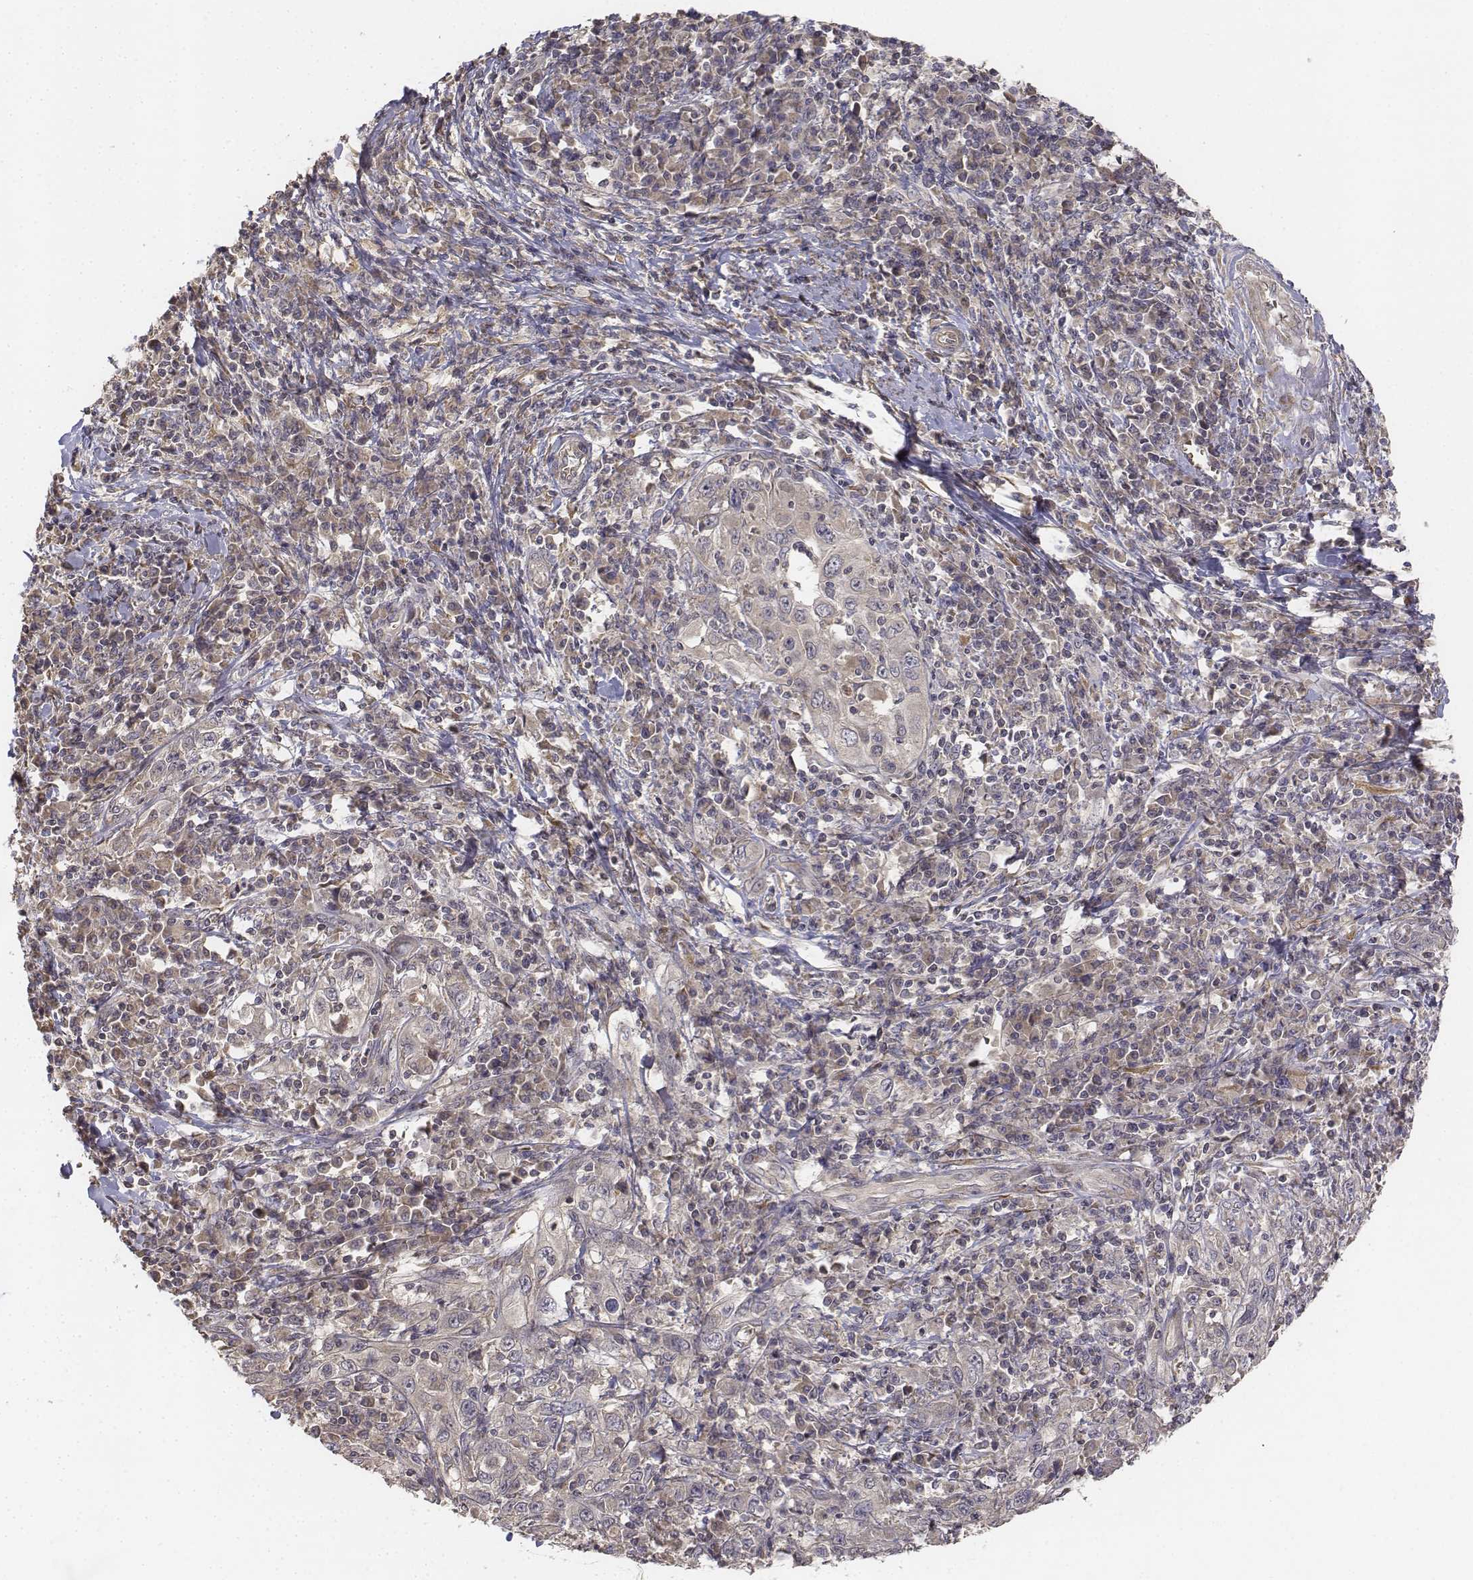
{"staining": {"intensity": "weak", "quantity": "25%-75%", "location": "cytoplasmic/membranous"}, "tissue": "cervical cancer", "cell_type": "Tumor cells", "image_type": "cancer", "snomed": [{"axis": "morphology", "description": "Squamous cell carcinoma, NOS"}, {"axis": "topography", "description": "Cervix"}], "caption": "Cervical cancer (squamous cell carcinoma) tissue shows weak cytoplasmic/membranous positivity in approximately 25%-75% of tumor cells The protein is shown in brown color, while the nuclei are stained blue.", "gene": "FBXO21", "patient": {"sex": "female", "age": 46}}